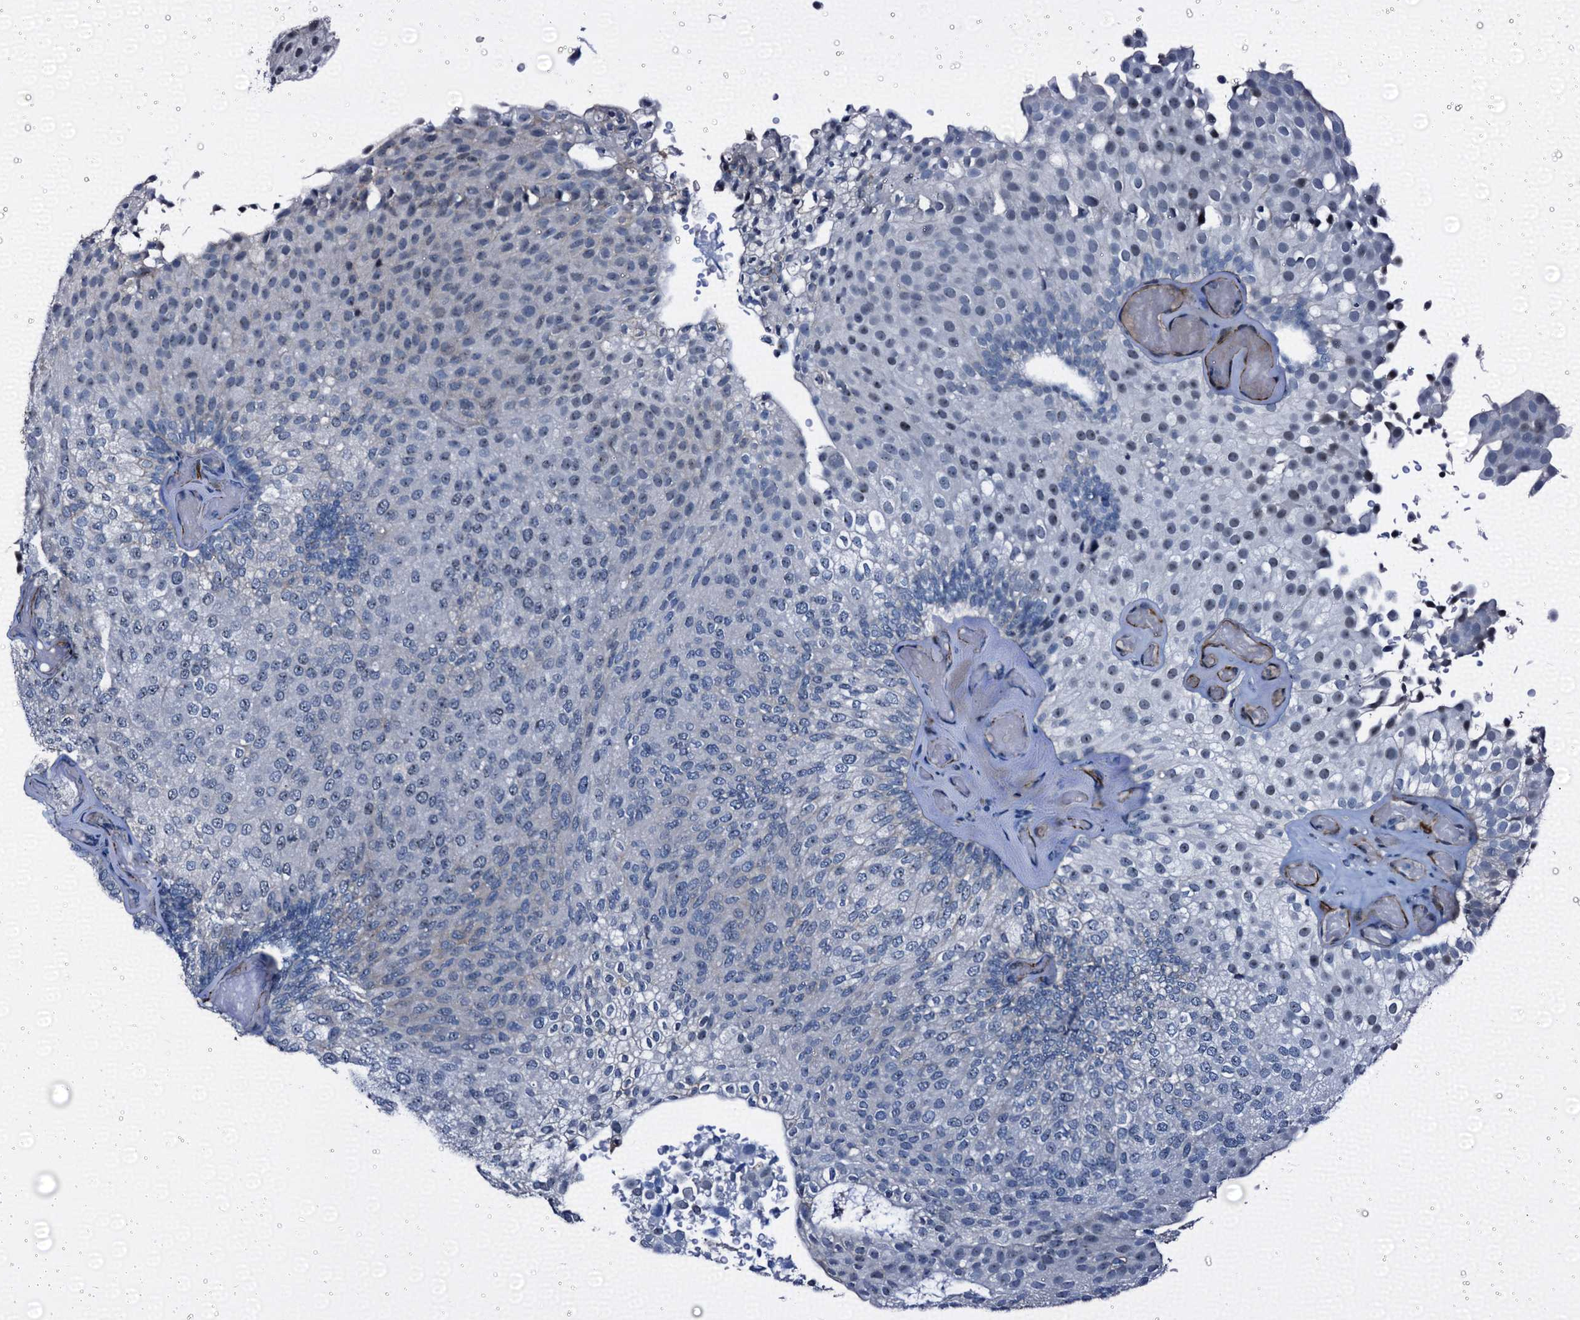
{"staining": {"intensity": "negative", "quantity": "none", "location": "none"}, "tissue": "urothelial cancer", "cell_type": "Tumor cells", "image_type": "cancer", "snomed": [{"axis": "morphology", "description": "Urothelial carcinoma, Low grade"}, {"axis": "topography", "description": "Urinary bladder"}], "caption": "The photomicrograph shows no staining of tumor cells in urothelial cancer.", "gene": "EMG1", "patient": {"sex": "male", "age": 78}}